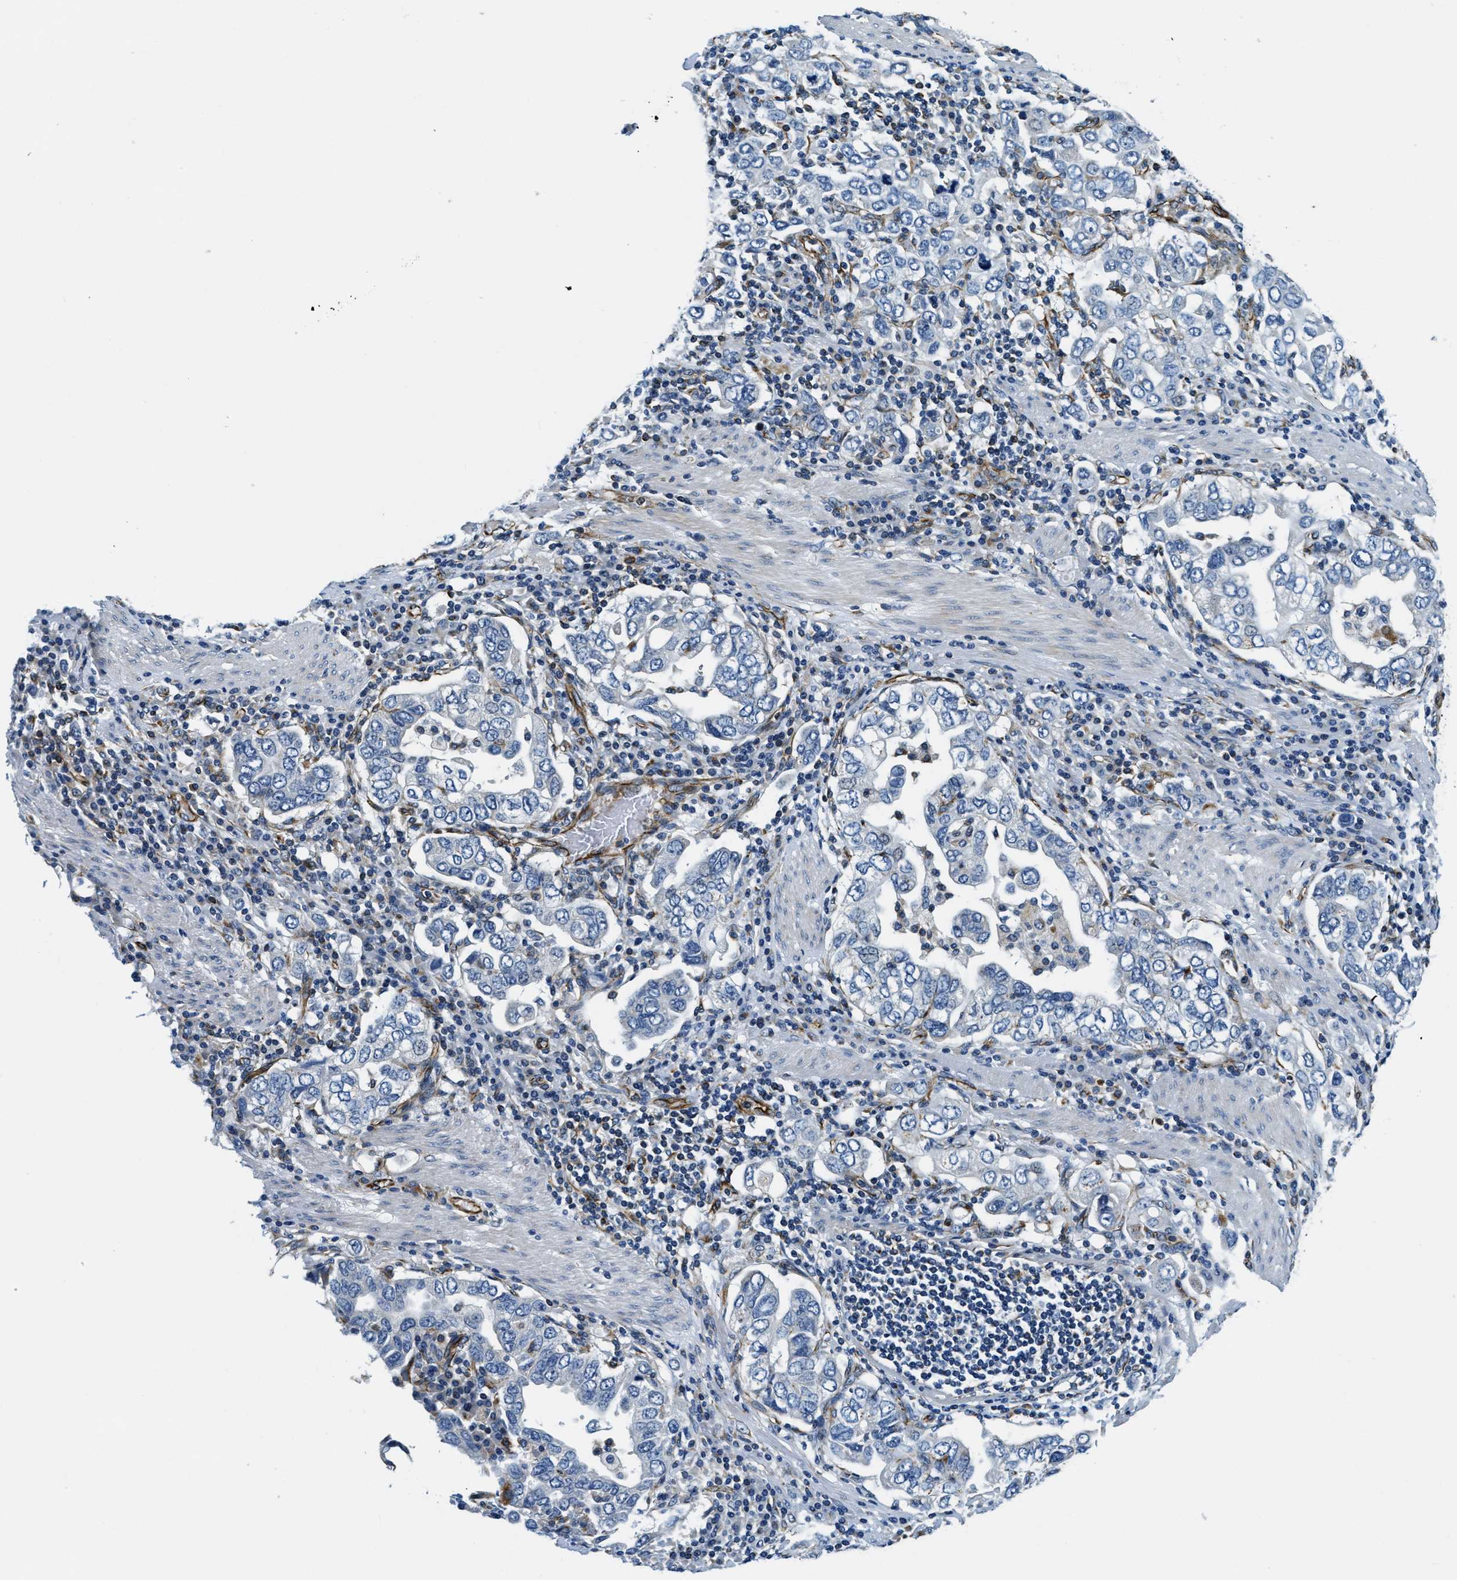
{"staining": {"intensity": "negative", "quantity": "none", "location": "none"}, "tissue": "stomach cancer", "cell_type": "Tumor cells", "image_type": "cancer", "snomed": [{"axis": "morphology", "description": "Adenocarcinoma, NOS"}, {"axis": "topography", "description": "Stomach, upper"}], "caption": "Micrograph shows no protein staining in tumor cells of stomach cancer (adenocarcinoma) tissue.", "gene": "GNS", "patient": {"sex": "male", "age": 62}}